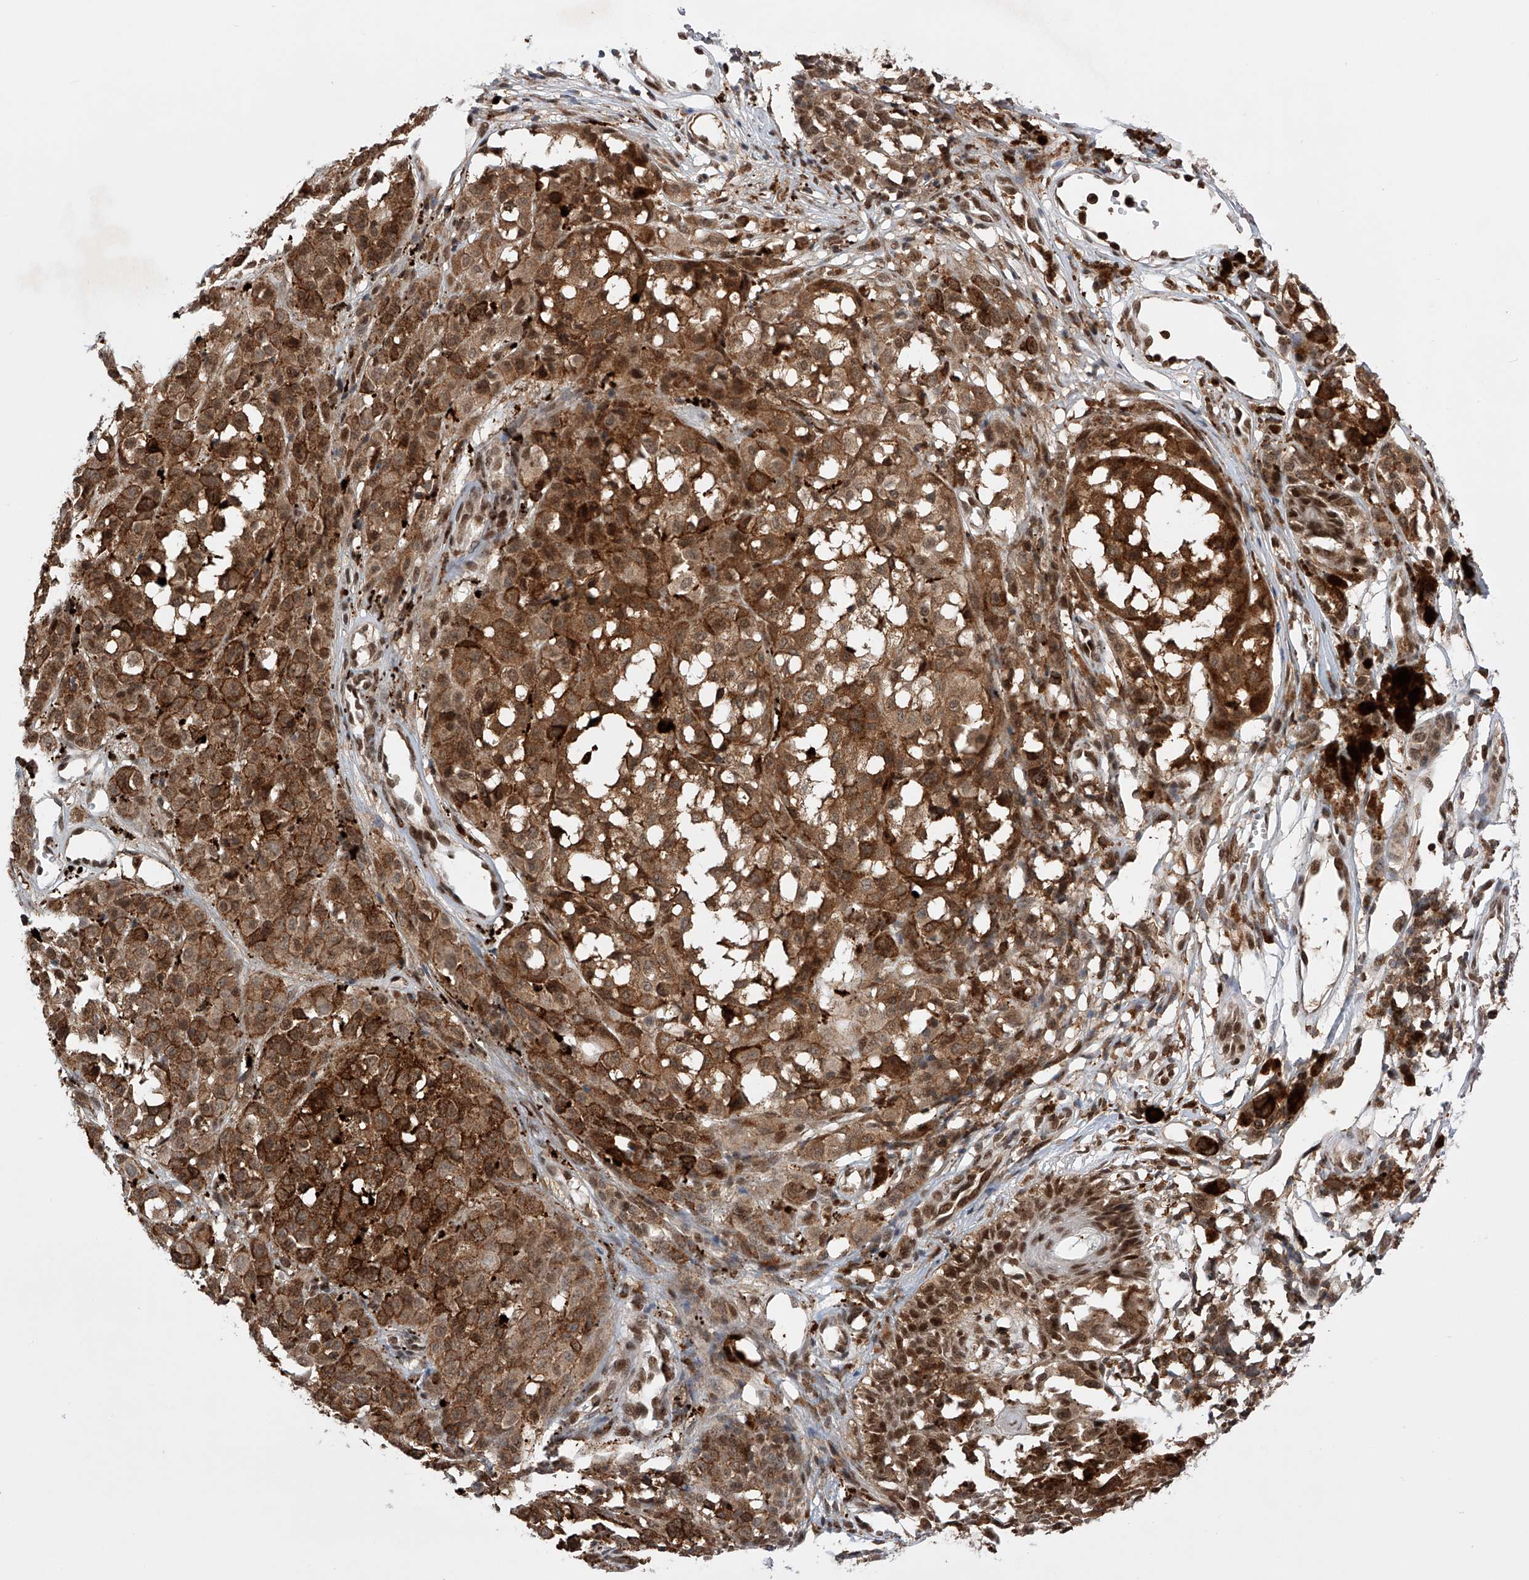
{"staining": {"intensity": "moderate", "quantity": ">75%", "location": "cytoplasmic/membranous,nuclear"}, "tissue": "melanoma", "cell_type": "Tumor cells", "image_type": "cancer", "snomed": [{"axis": "morphology", "description": "Malignant melanoma, NOS"}, {"axis": "topography", "description": "Skin of leg"}], "caption": "Tumor cells exhibit medium levels of moderate cytoplasmic/membranous and nuclear positivity in about >75% of cells in malignant melanoma.", "gene": "ZNF280D", "patient": {"sex": "female", "age": 72}}